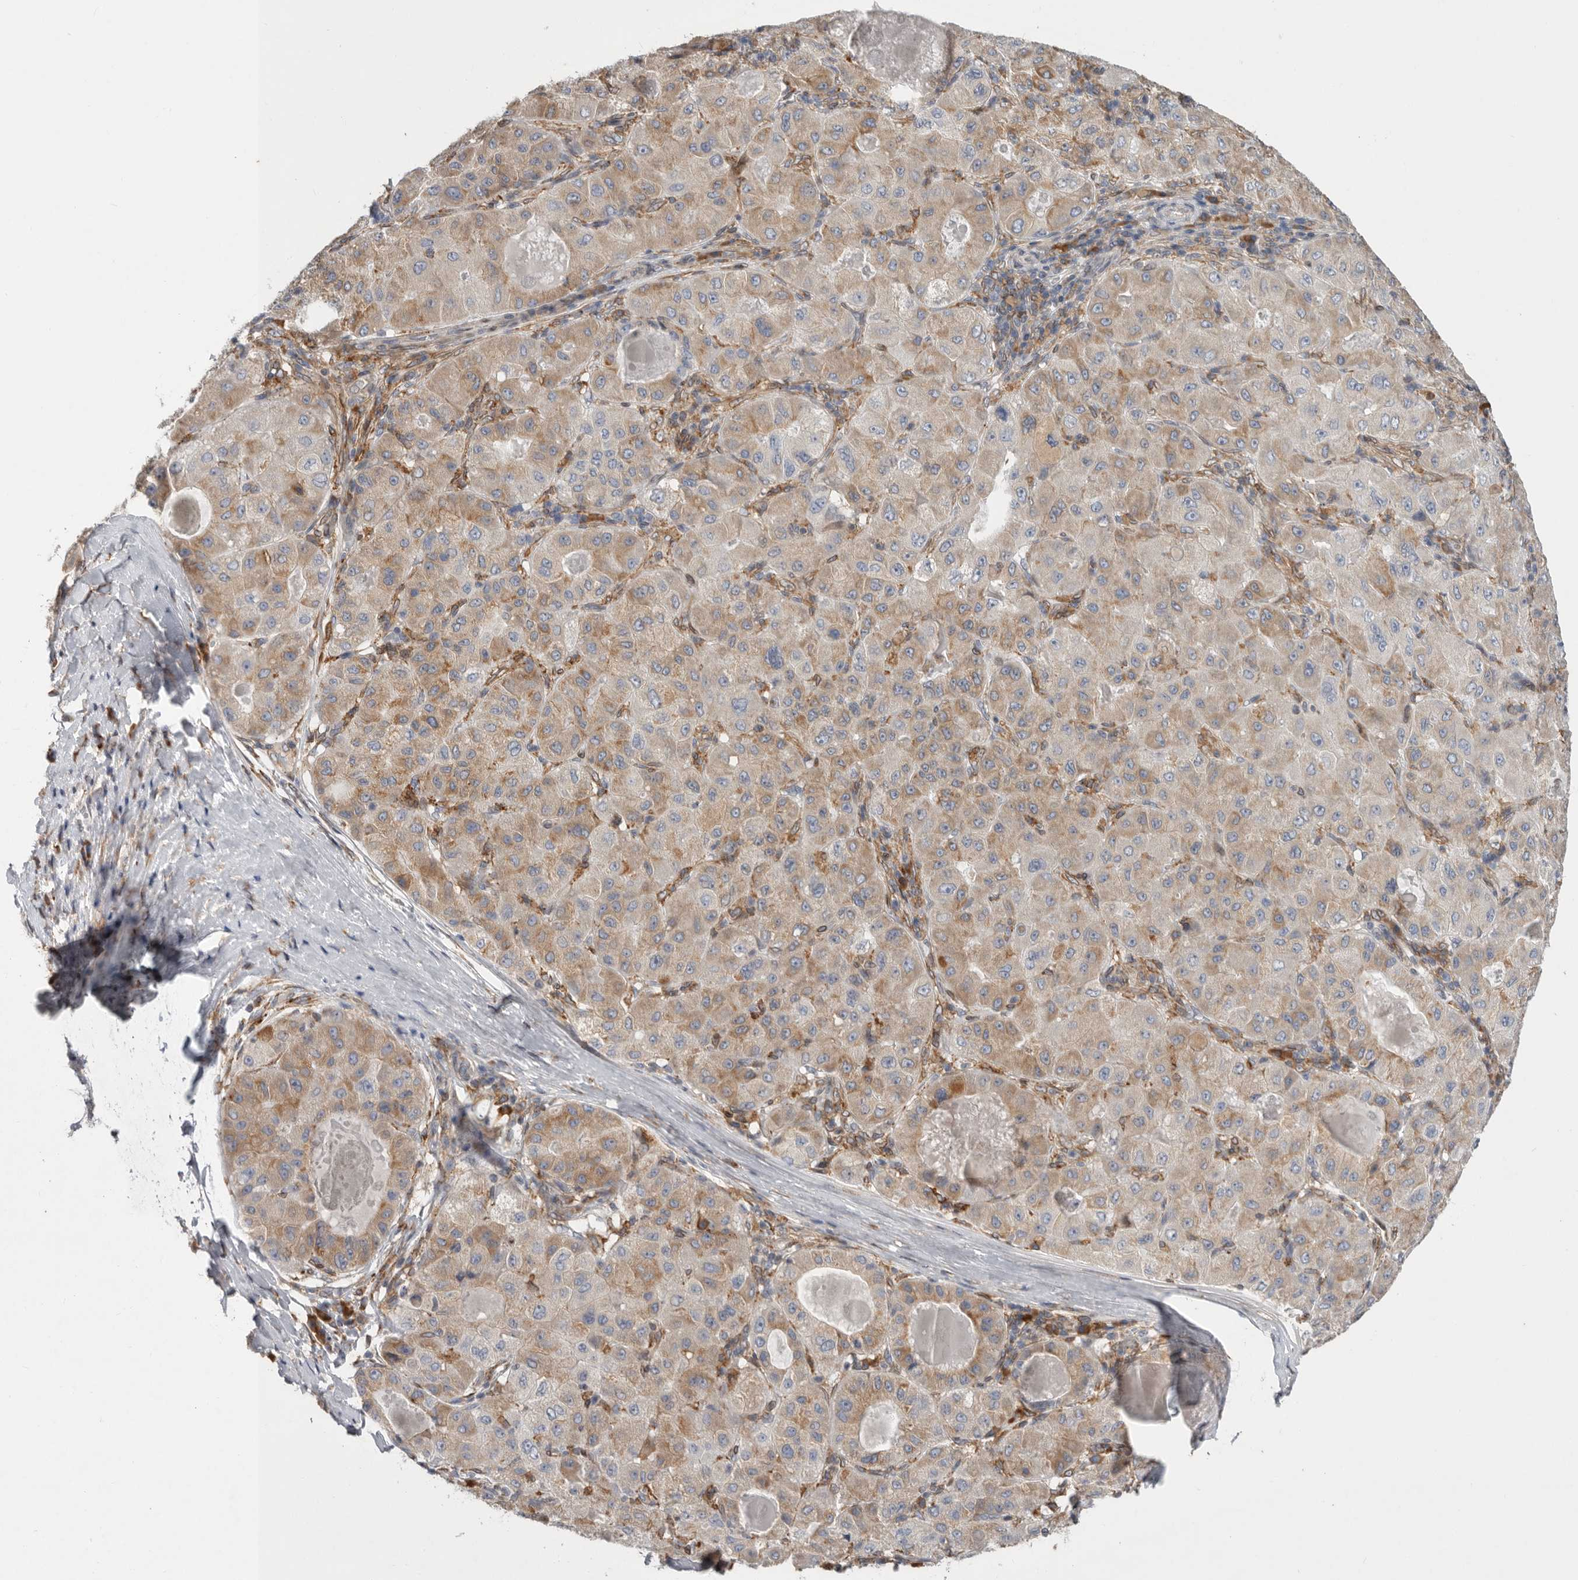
{"staining": {"intensity": "moderate", "quantity": "<25%", "location": "cytoplasmic/membranous"}, "tissue": "liver cancer", "cell_type": "Tumor cells", "image_type": "cancer", "snomed": [{"axis": "morphology", "description": "Carcinoma, Hepatocellular, NOS"}, {"axis": "topography", "description": "Liver"}], "caption": "Liver hepatocellular carcinoma stained with a protein marker displays moderate staining in tumor cells.", "gene": "GANAB", "patient": {"sex": "male", "age": 80}}